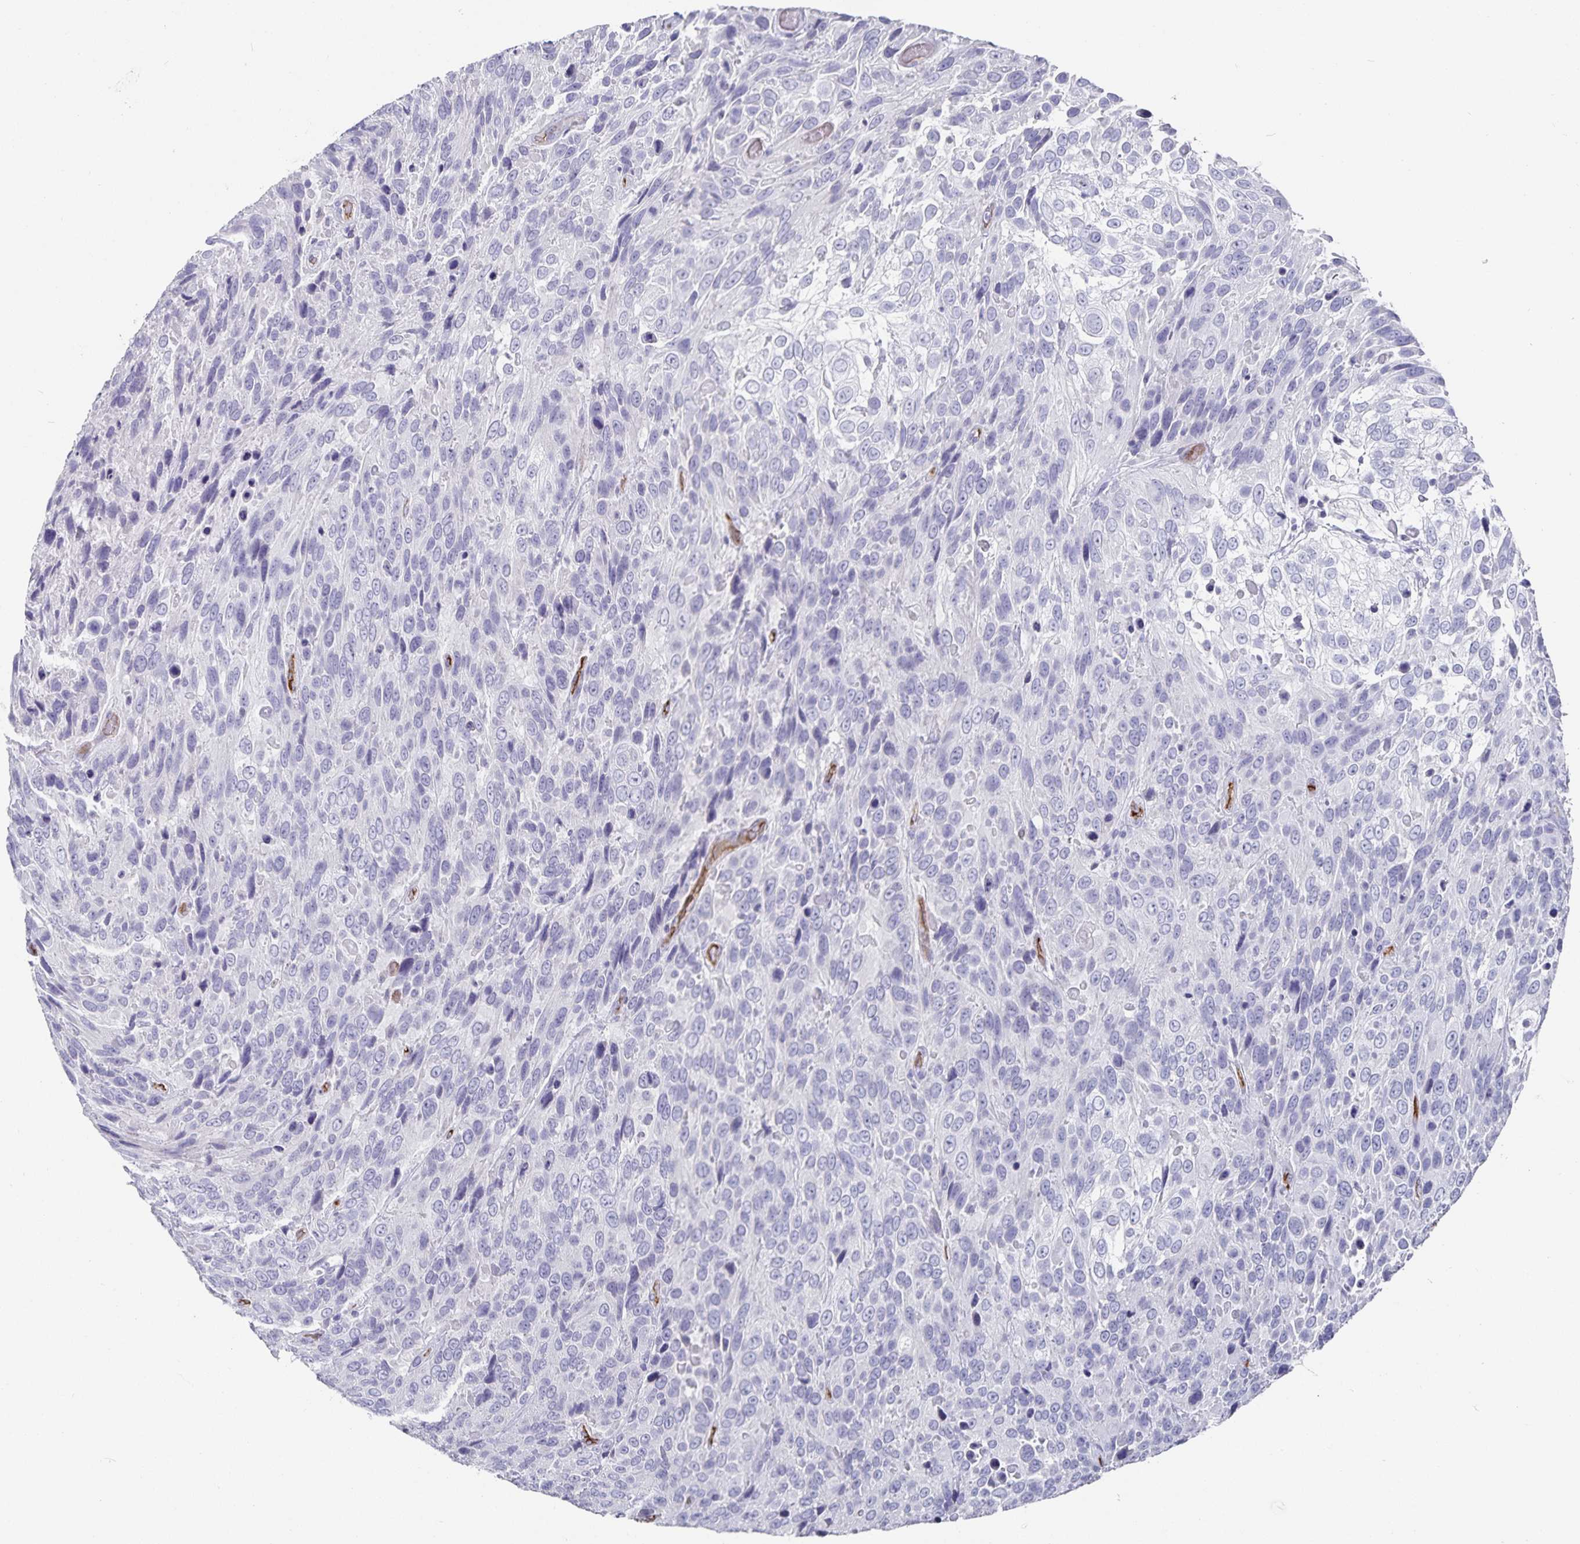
{"staining": {"intensity": "negative", "quantity": "none", "location": "none"}, "tissue": "urothelial cancer", "cell_type": "Tumor cells", "image_type": "cancer", "snomed": [{"axis": "morphology", "description": "Urothelial carcinoma, High grade"}, {"axis": "topography", "description": "Urinary bladder"}], "caption": "The immunohistochemistry micrograph has no significant positivity in tumor cells of urothelial carcinoma (high-grade) tissue.", "gene": "PODXL", "patient": {"sex": "female", "age": 70}}